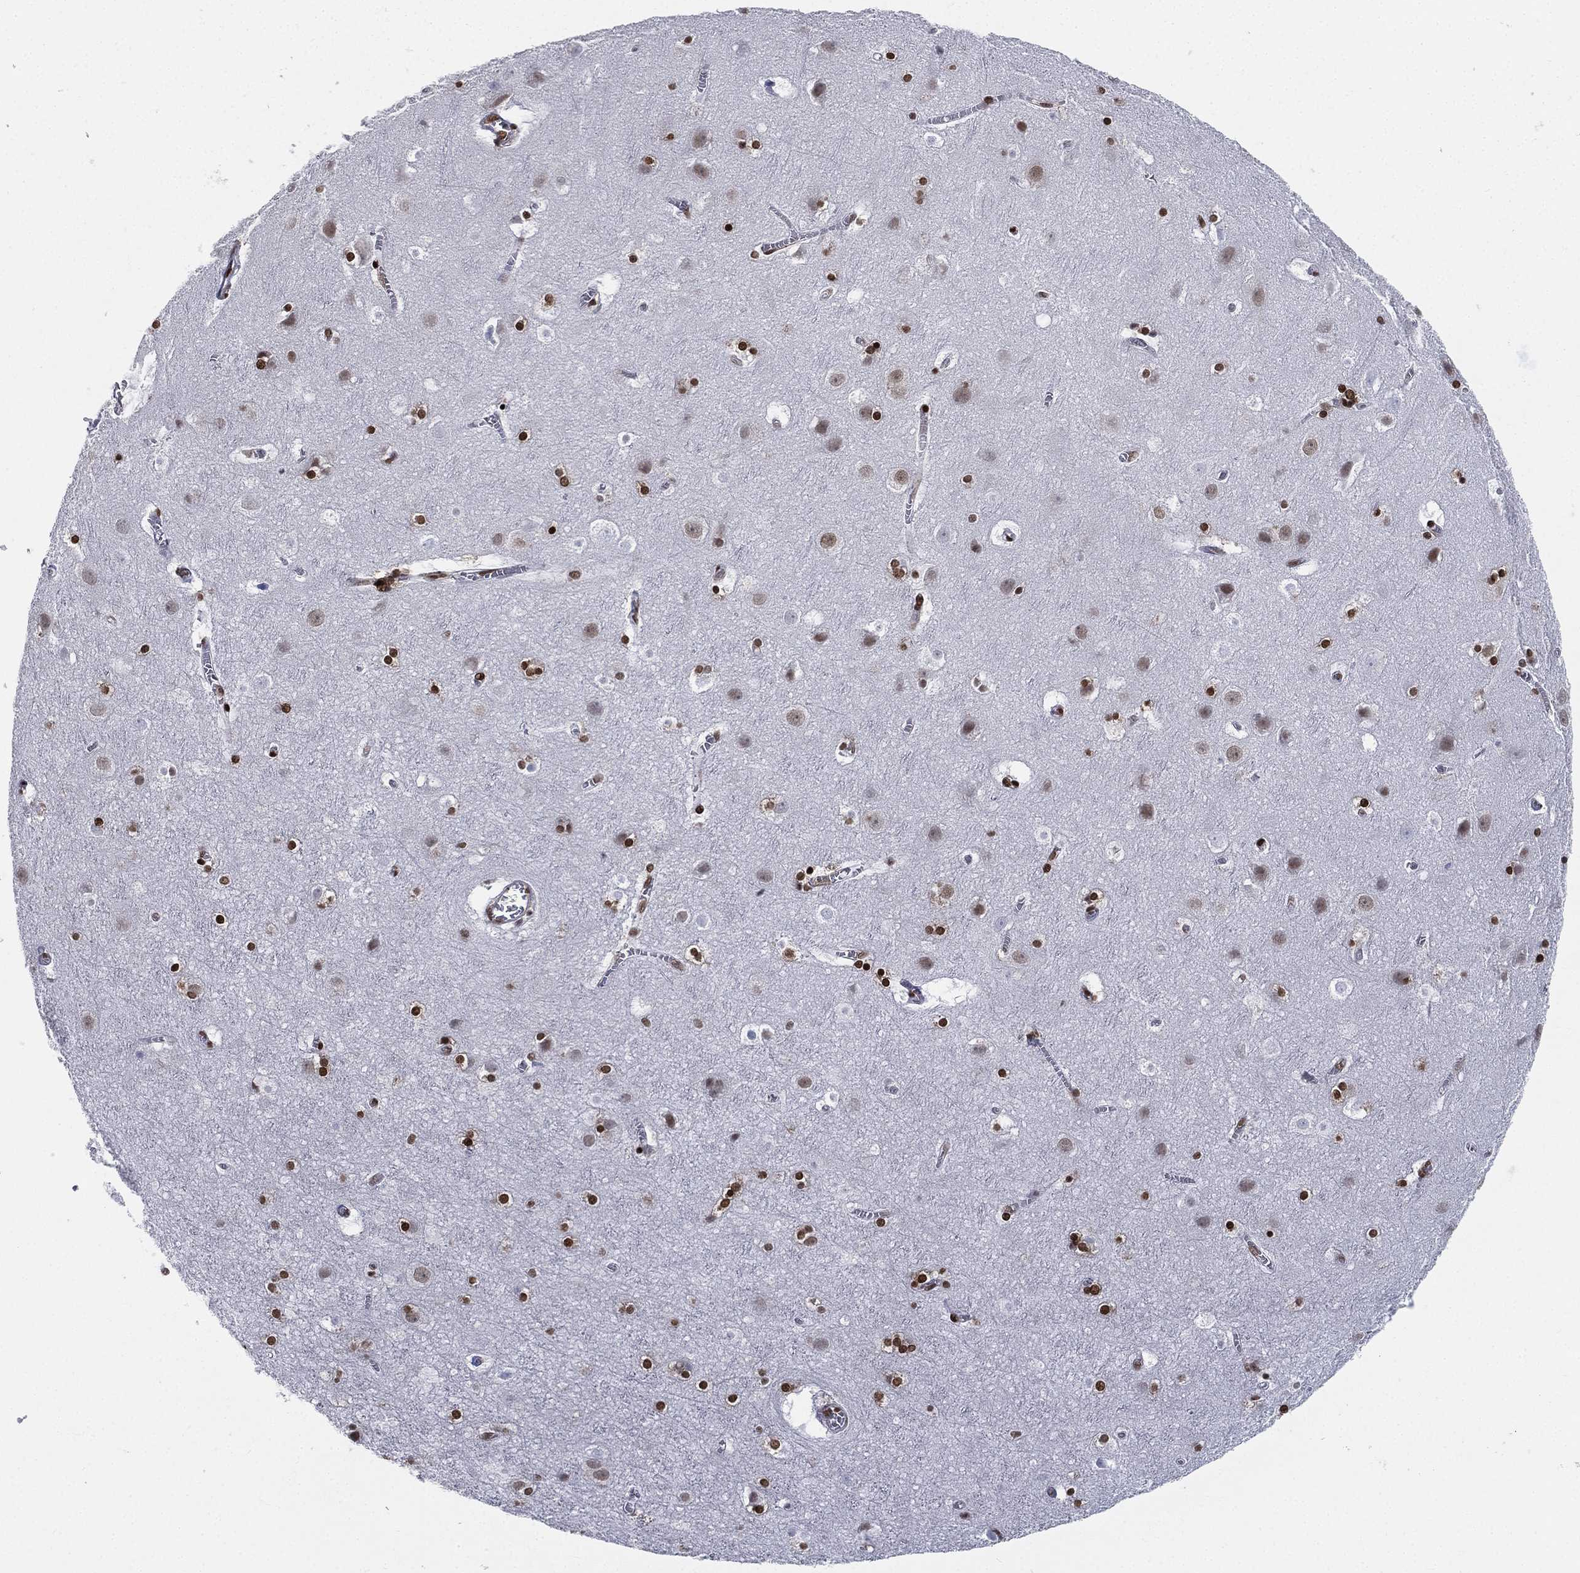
{"staining": {"intensity": "negative", "quantity": "none", "location": "none"}, "tissue": "cerebral cortex", "cell_type": "Endothelial cells", "image_type": "normal", "snomed": [{"axis": "morphology", "description": "Normal tissue, NOS"}, {"axis": "topography", "description": "Cerebral cortex"}], "caption": "Human cerebral cortex stained for a protein using immunohistochemistry (IHC) reveals no staining in endothelial cells.", "gene": "FUBP3", "patient": {"sex": "male", "age": 59}}